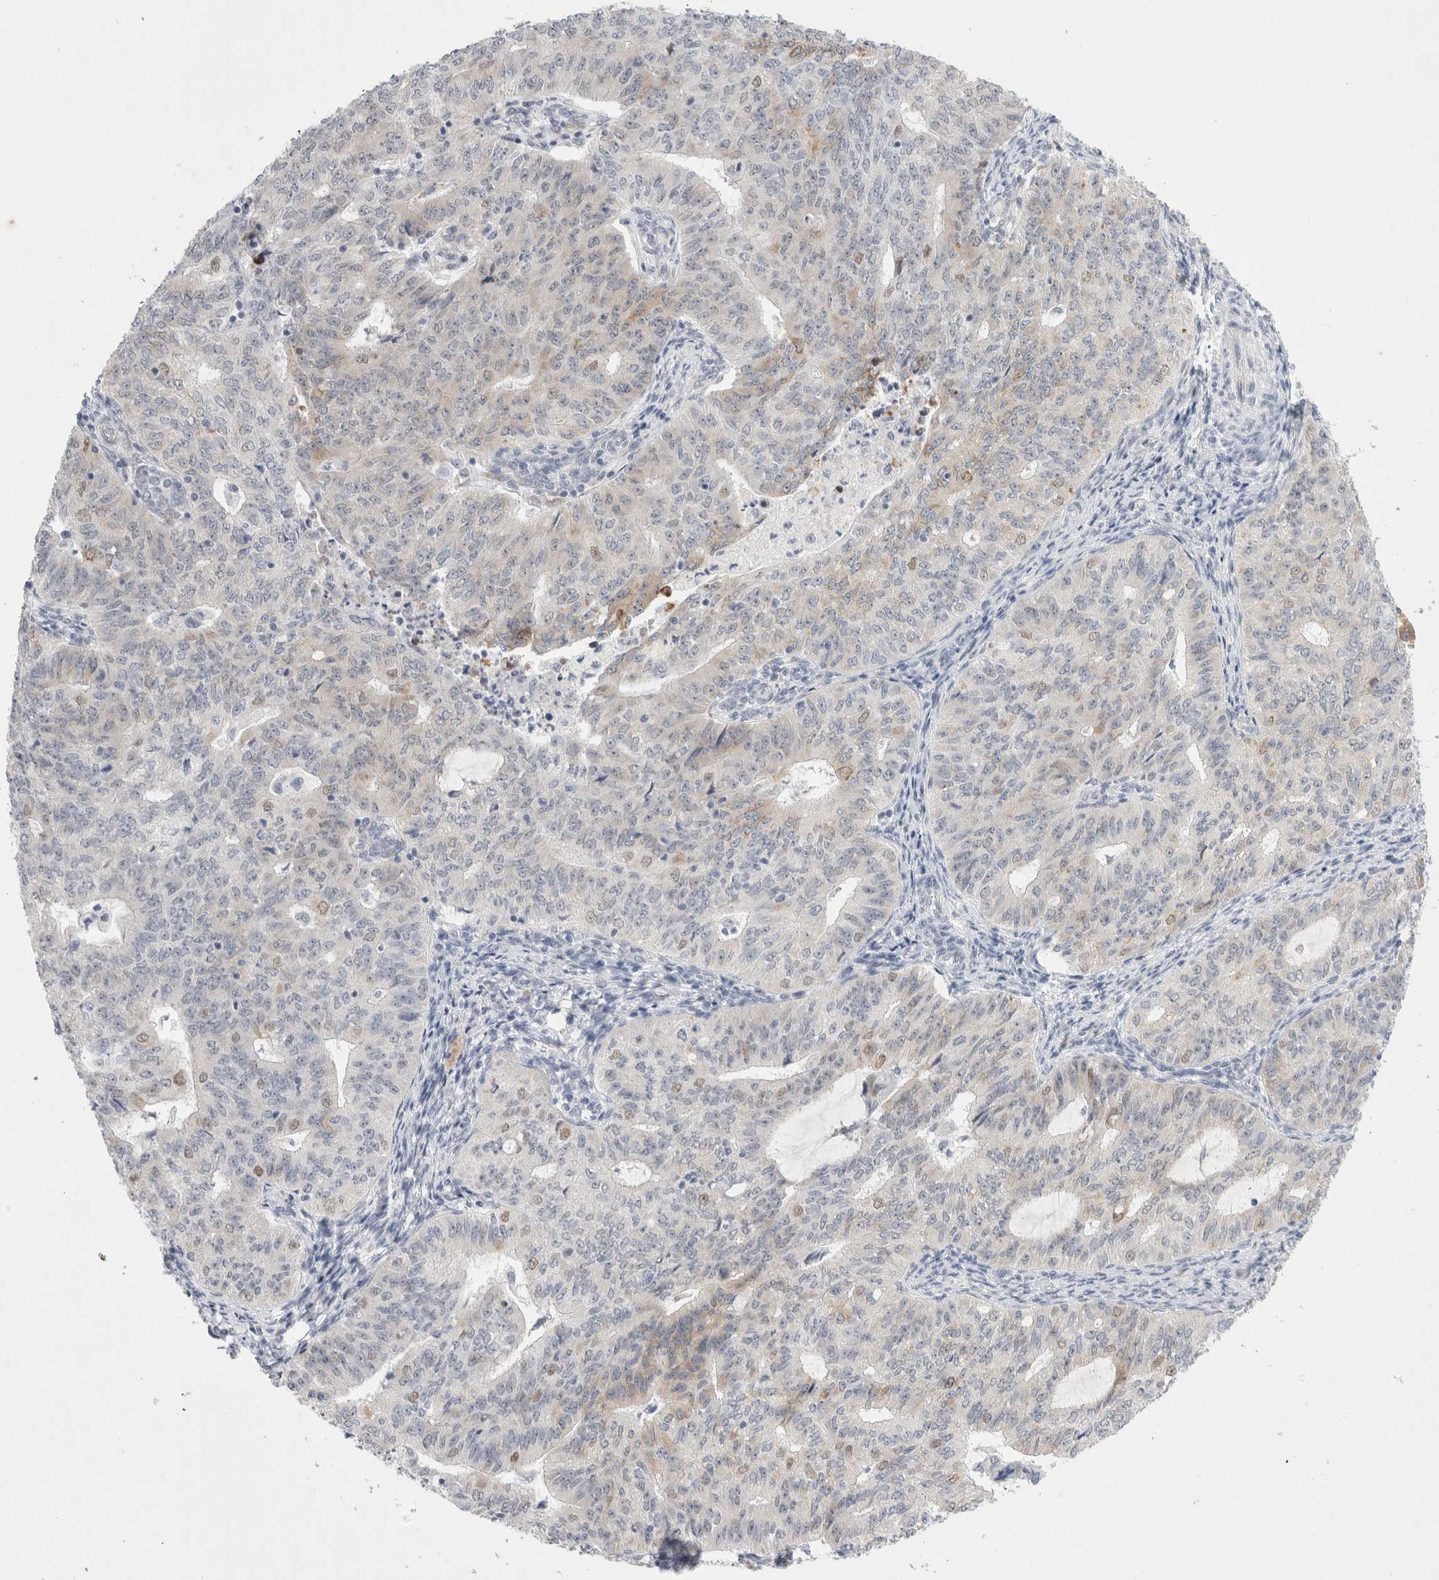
{"staining": {"intensity": "weak", "quantity": "<25%", "location": "nuclear"}, "tissue": "endometrial cancer", "cell_type": "Tumor cells", "image_type": "cancer", "snomed": [{"axis": "morphology", "description": "Adenocarcinoma, NOS"}, {"axis": "topography", "description": "Endometrium"}], "caption": "The image demonstrates no staining of tumor cells in endometrial adenocarcinoma.", "gene": "TRMT1L", "patient": {"sex": "female", "age": 32}}